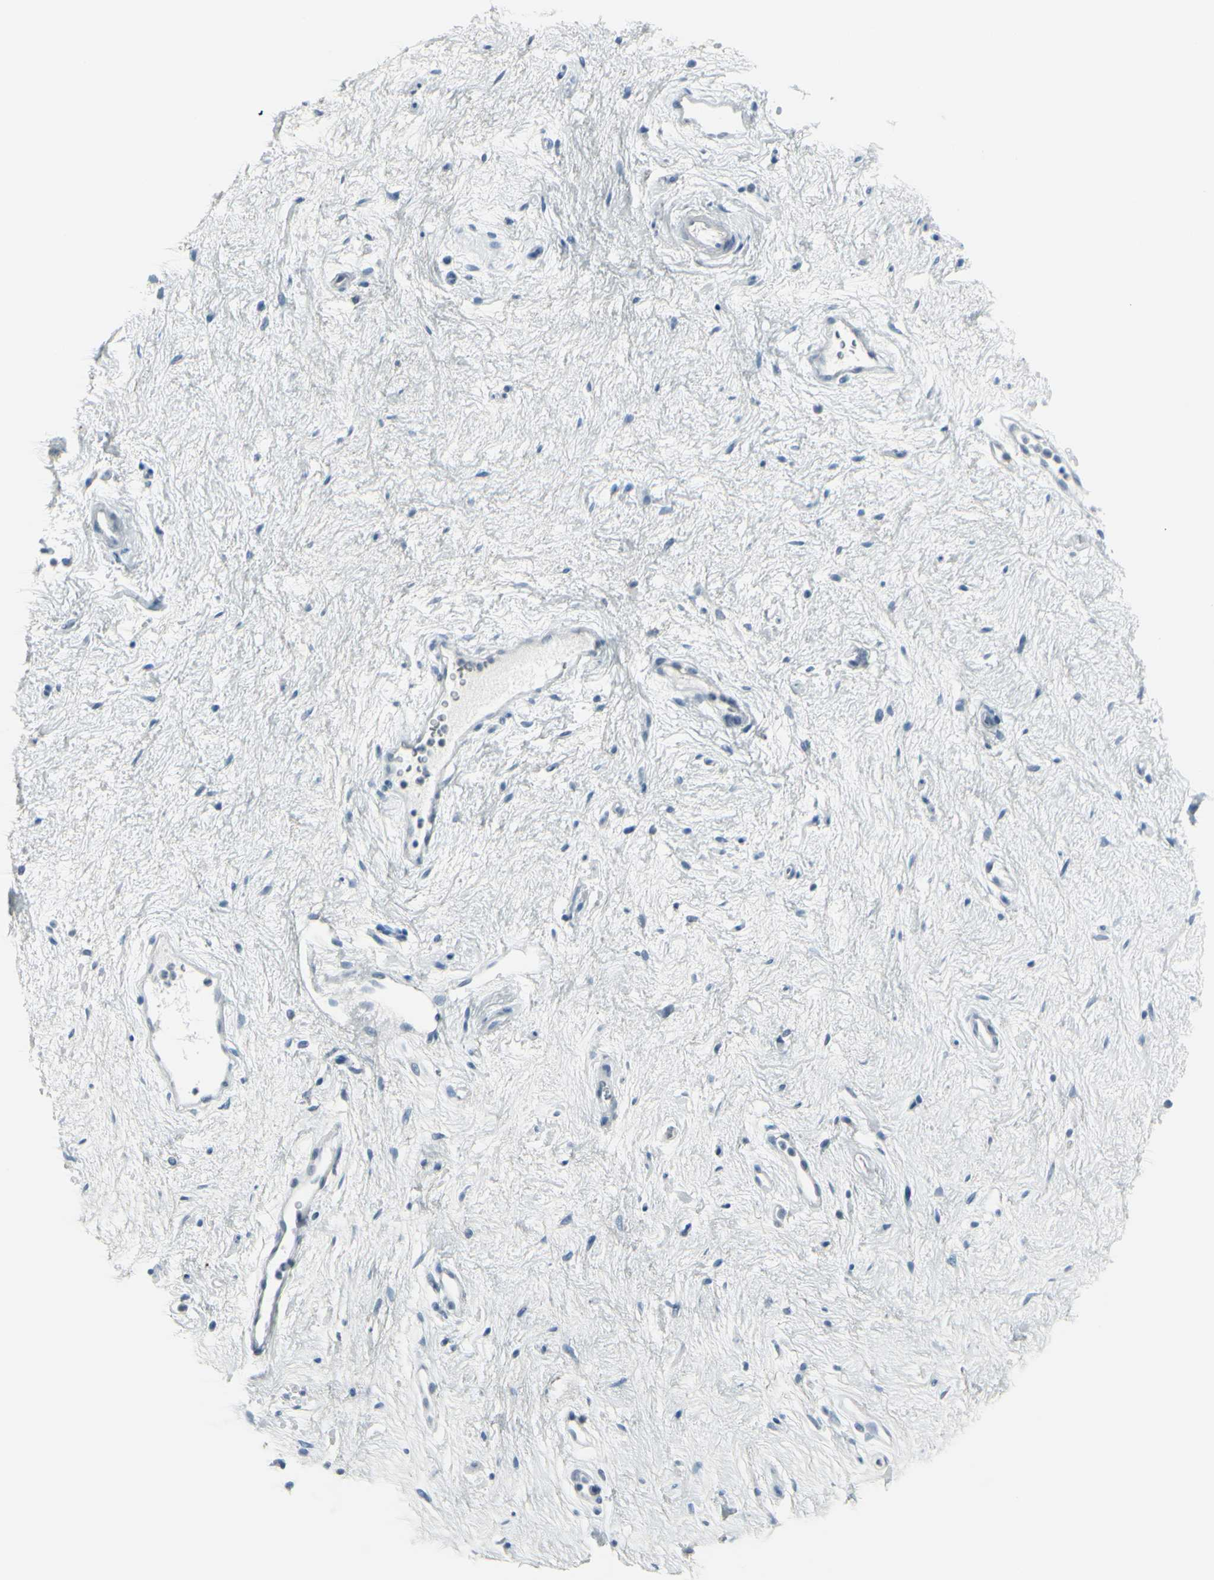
{"staining": {"intensity": "negative", "quantity": "none", "location": "none"}, "tissue": "vagina", "cell_type": "Squamous epithelial cells", "image_type": "normal", "snomed": [{"axis": "morphology", "description": "Normal tissue, NOS"}, {"axis": "topography", "description": "Vagina"}], "caption": "An immunohistochemistry (IHC) photomicrograph of benign vagina is shown. There is no staining in squamous epithelial cells of vagina. The staining is performed using DAB brown chromogen with nuclei counter-stained in using hematoxylin.", "gene": "RAB3A", "patient": {"sex": "female", "age": 44}}